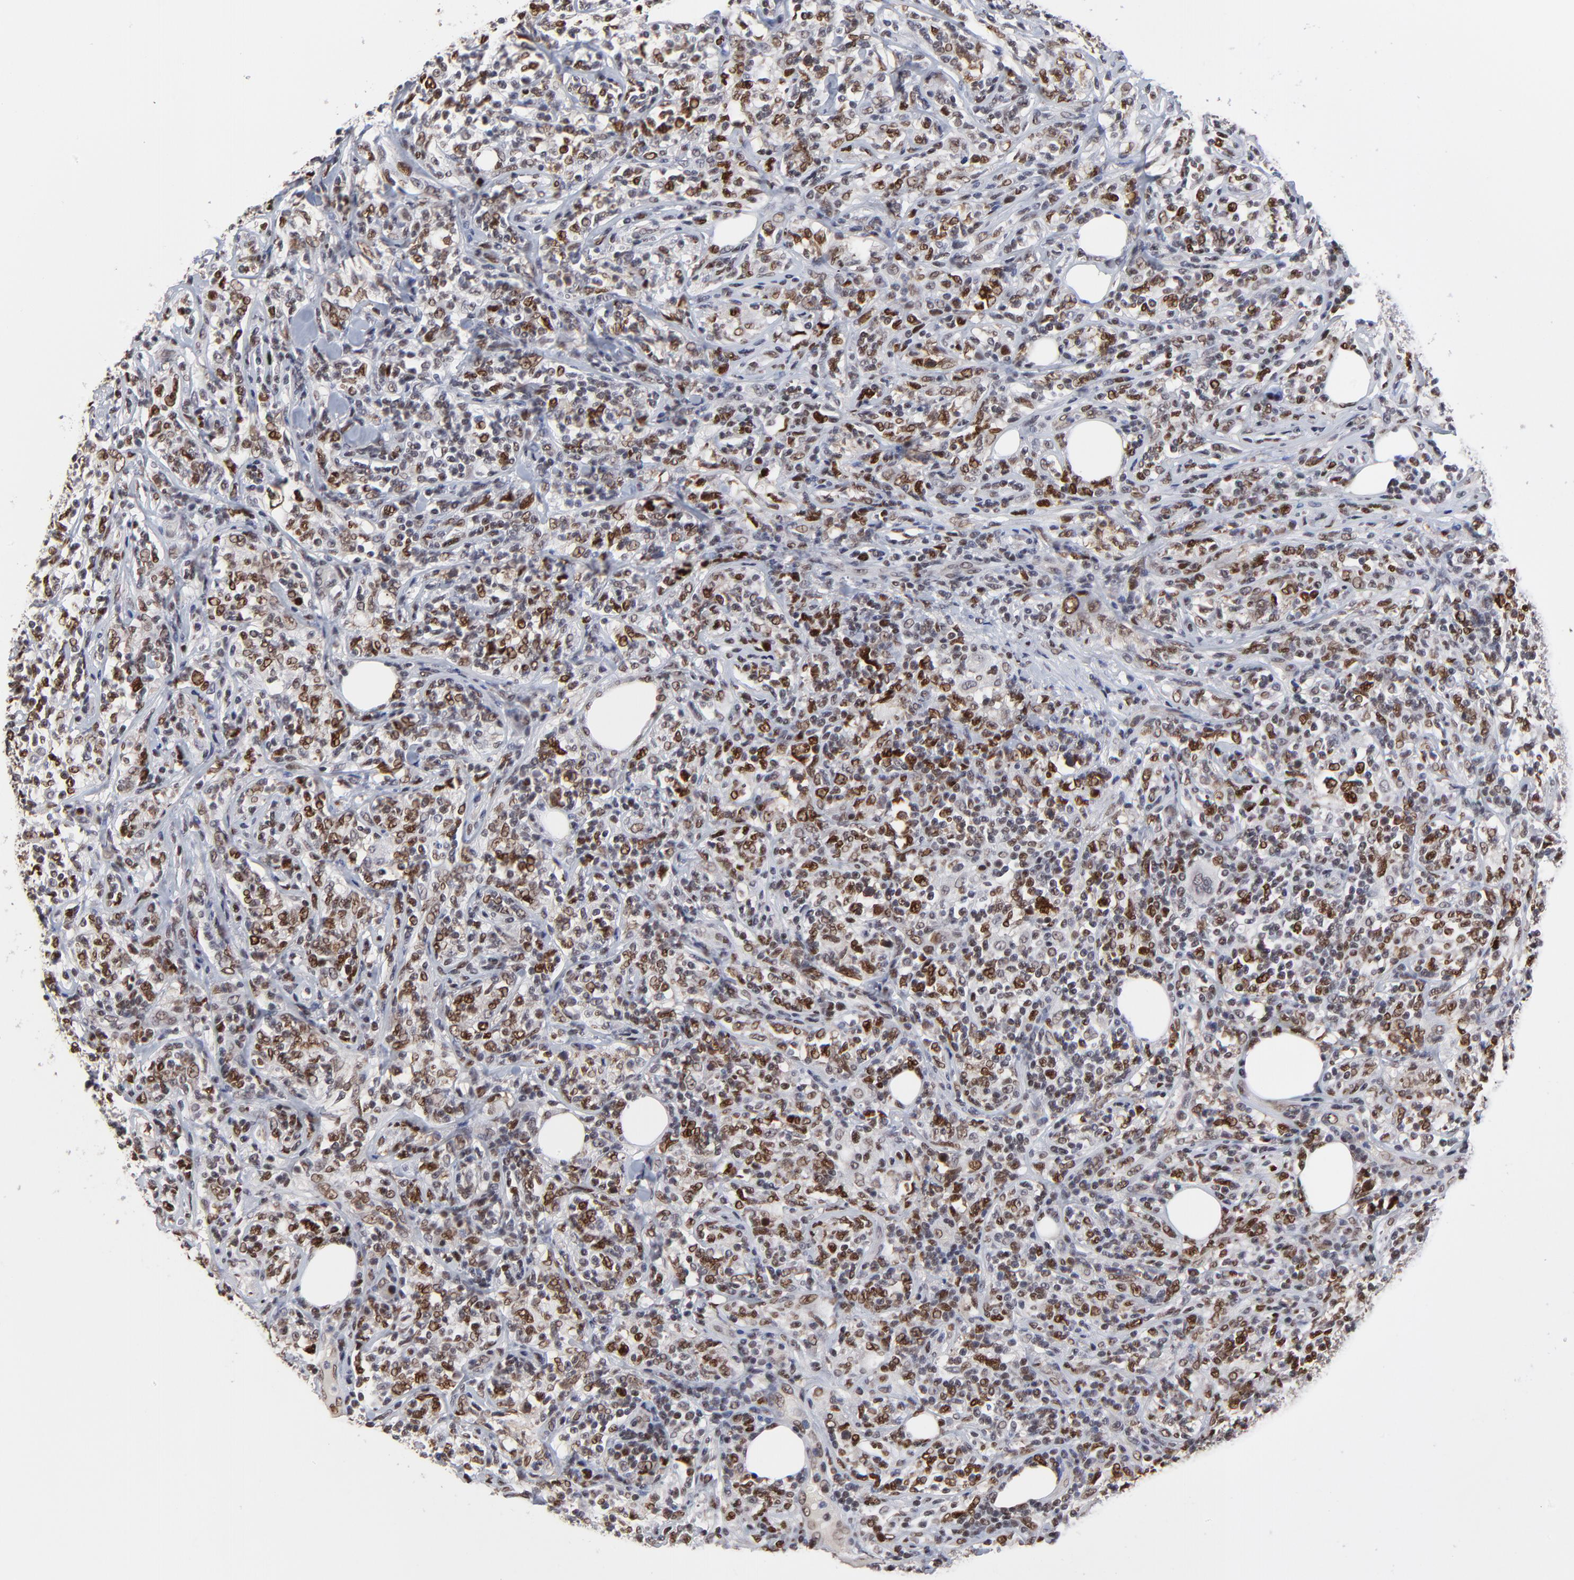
{"staining": {"intensity": "moderate", "quantity": "25%-75%", "location": "nuclear"}, "tissue": "lymphoma", "cell_type": "Tumor cells", "image_type": "cancer", "snomed": [{"axis": "morphology", "description": "Malignant lymphoma, non-Hodgkin's type, High grade"}, {"axis": "topography", "description": "Lymph node"}], "caption": "High-magnification brightfield microscopy of lymphoma stained with DAB (3,3'-diaminobenzidine) (brown) and counterstained with hematoxylin (blue). tumor cells exhibit moderate nuclear staining is seen in about25%-75% of cells.", "gene": "OGFOD1", "patient": {"sex": "female", "age": 84}}